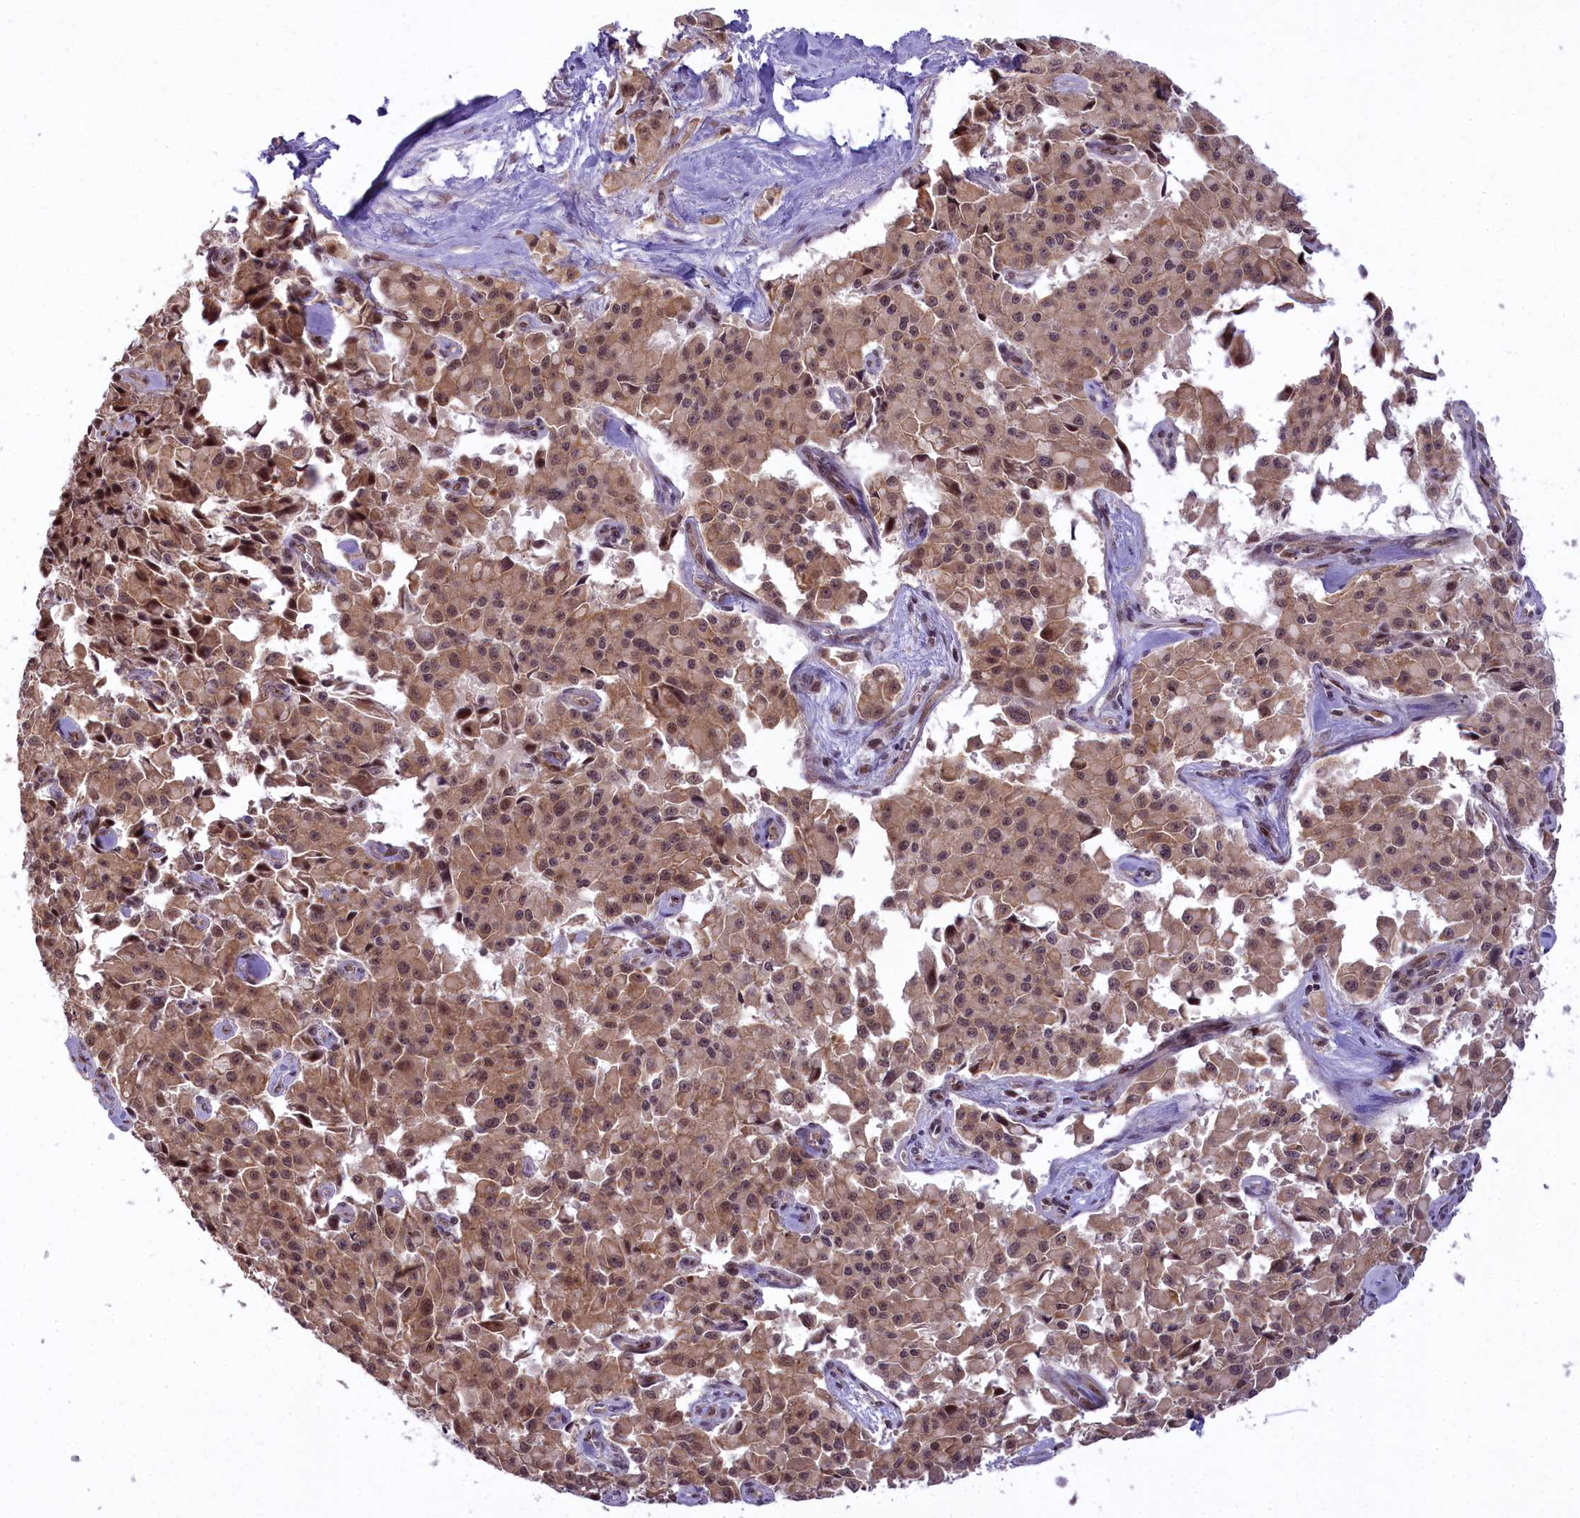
{"staining": {"intensity": "moderate", "quantity": ">75%", "location": "cytoplasmic/membranous,nuclear"}, "tissue": "pancreatic cancer", "cell_type": "Tumor cells", "image_type": "cancer", "snomed": [{"axis": "morphology", "description": "Adenocarcinoma, NOS"}, {"axis": "topography", "description": "Pancreas"}], "caption": "Moderate cytoplasmic/membranous and nuclear protein staining is seen in about >75% of tumor cells in pancreatic cancer.", "gene": "CARD8", "patient": {"sex": "male", "age": 65}}